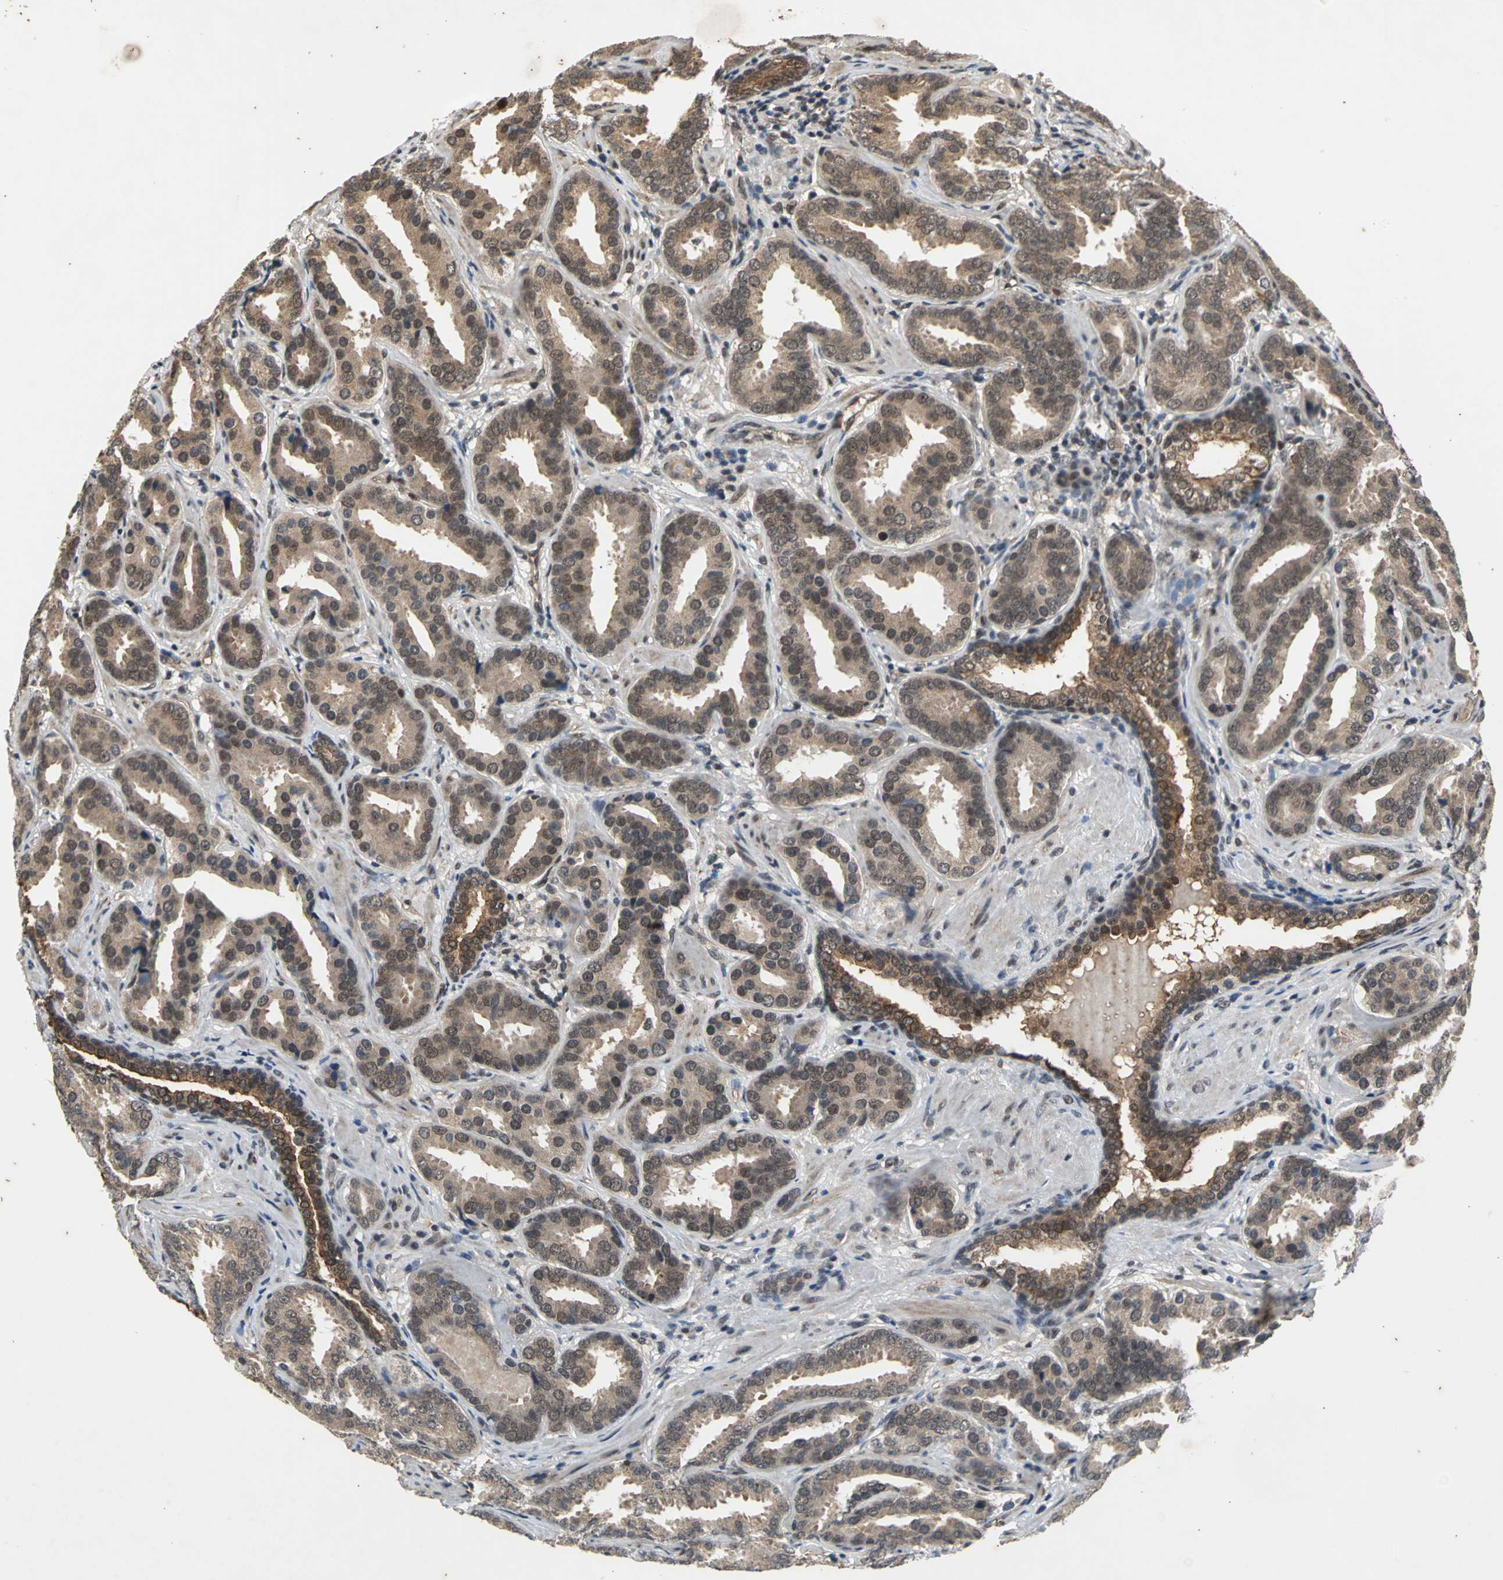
{"staining": {"intensity": "moderate", "quantity": ">75%", "location": "cytoplasmic/membranous"}, "tissue": "prostate cancer", "cell_type": "Tumor cells", "image_type": "cancer", "snomed": [{"axis": "morphology", "description": "Adenocarcinoma, Low grade"}, {"axis": "topography", "description": "Prostate"}], "caption": "Prostate cancer tissue demonstrates moderate cytoplasmic/membranous expression in approximately >75% of tumor cells, visualized by immunohistochemistry. (DAB IHC, brown staining for protein, blue staining for nuclei).", "gene": "NOTCH3", "patient": {"sex": "male", "age": 59}}